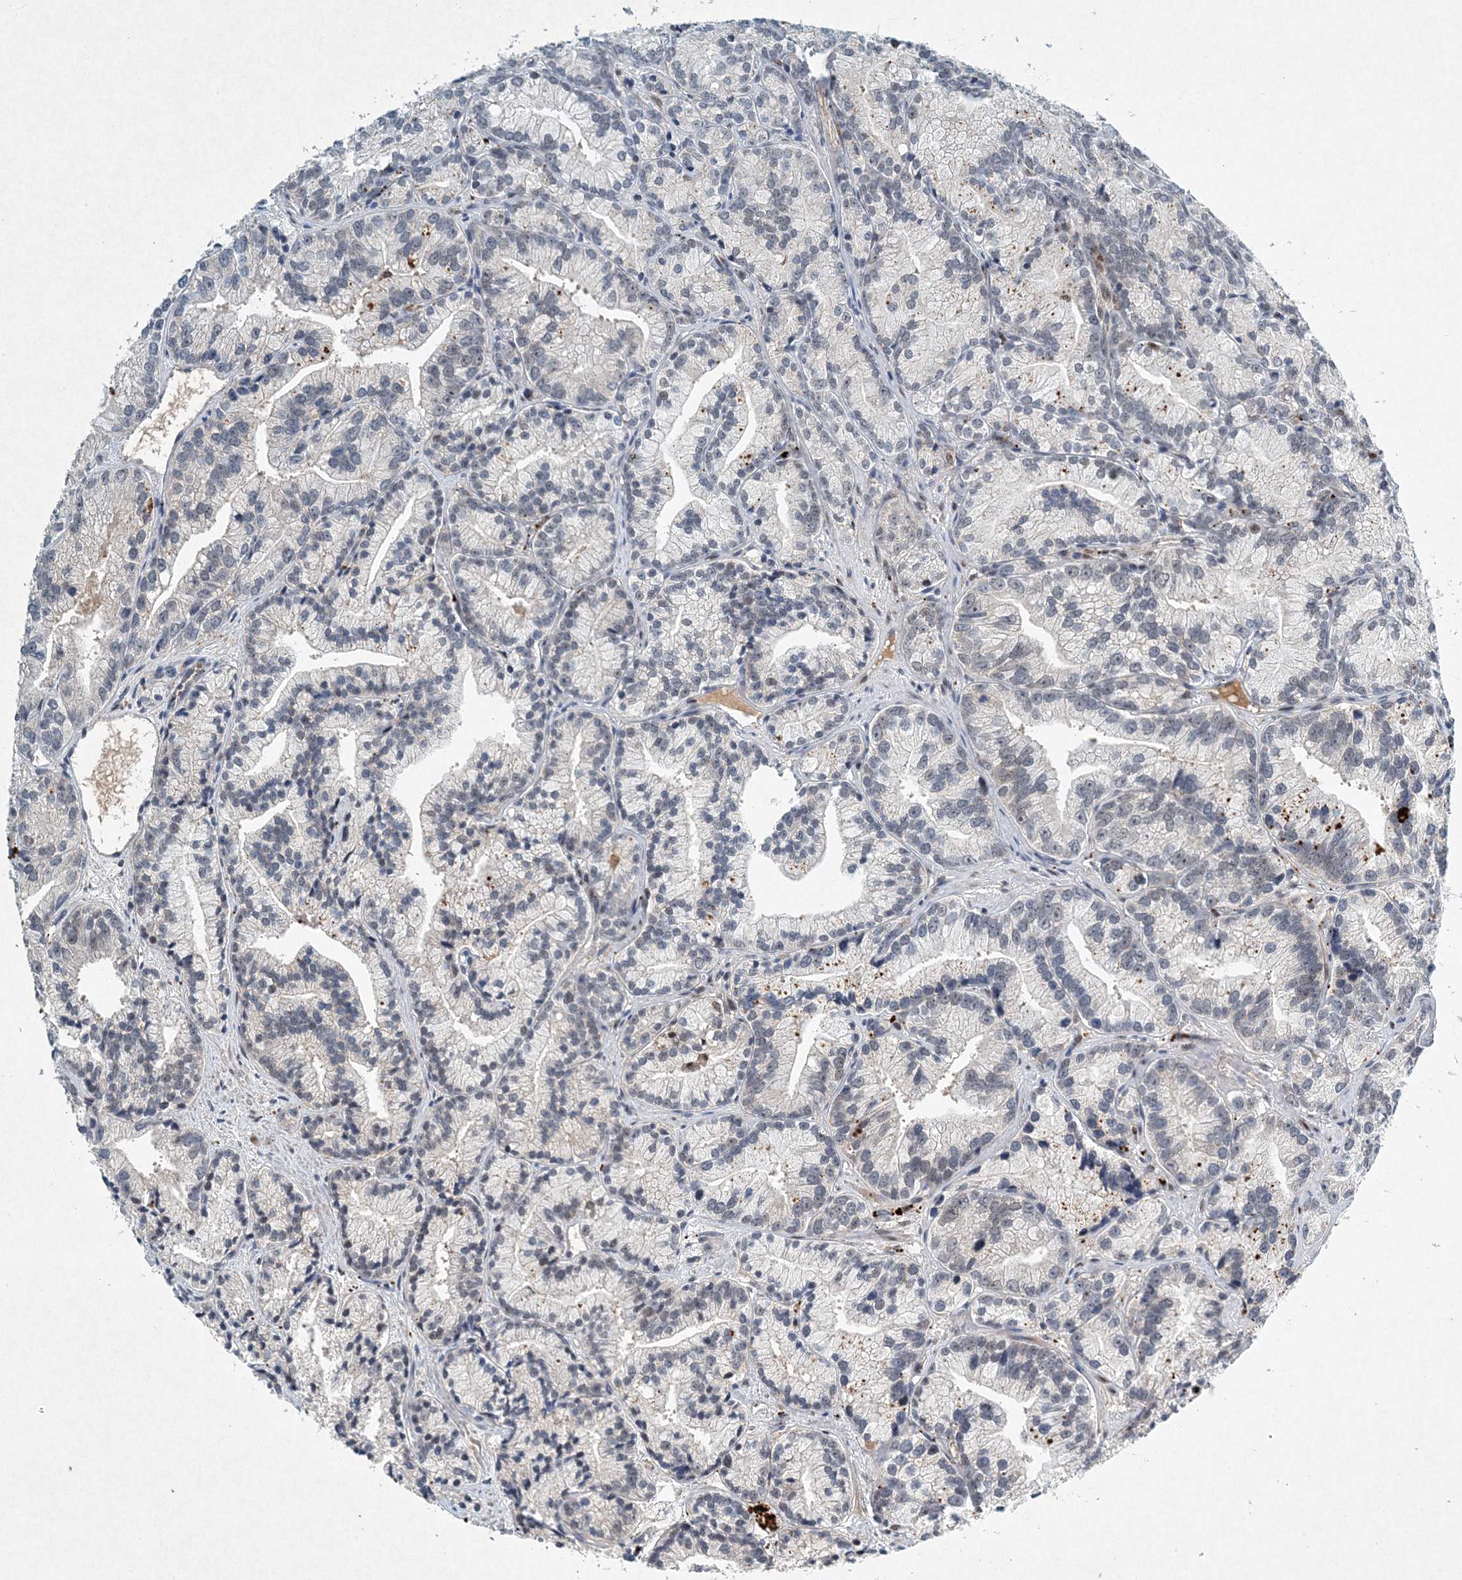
{"staining": {"intensity": "negative", "quantity": "none", "location": "none"}, "tissue": "prostate cancer", "cell_type": "Tumor cells", "image_type": "cancer", "snomed": [{"axis": "morphology", "description": "Adenocarcinoma, Low grade"}, {"axis": "topography", "description": "Prostate"}], "caption": "Immunohistochemical staining of adenocarcinoma (low-grade) (prostate) reveals no significant staining in tumor cells. (DAB (3,3'-diaminobenzidine) immunohistochemistry with hematoxylin counter stain).", "gene": "KPNA4", "patient": {"sex": "male", "age": 89}}